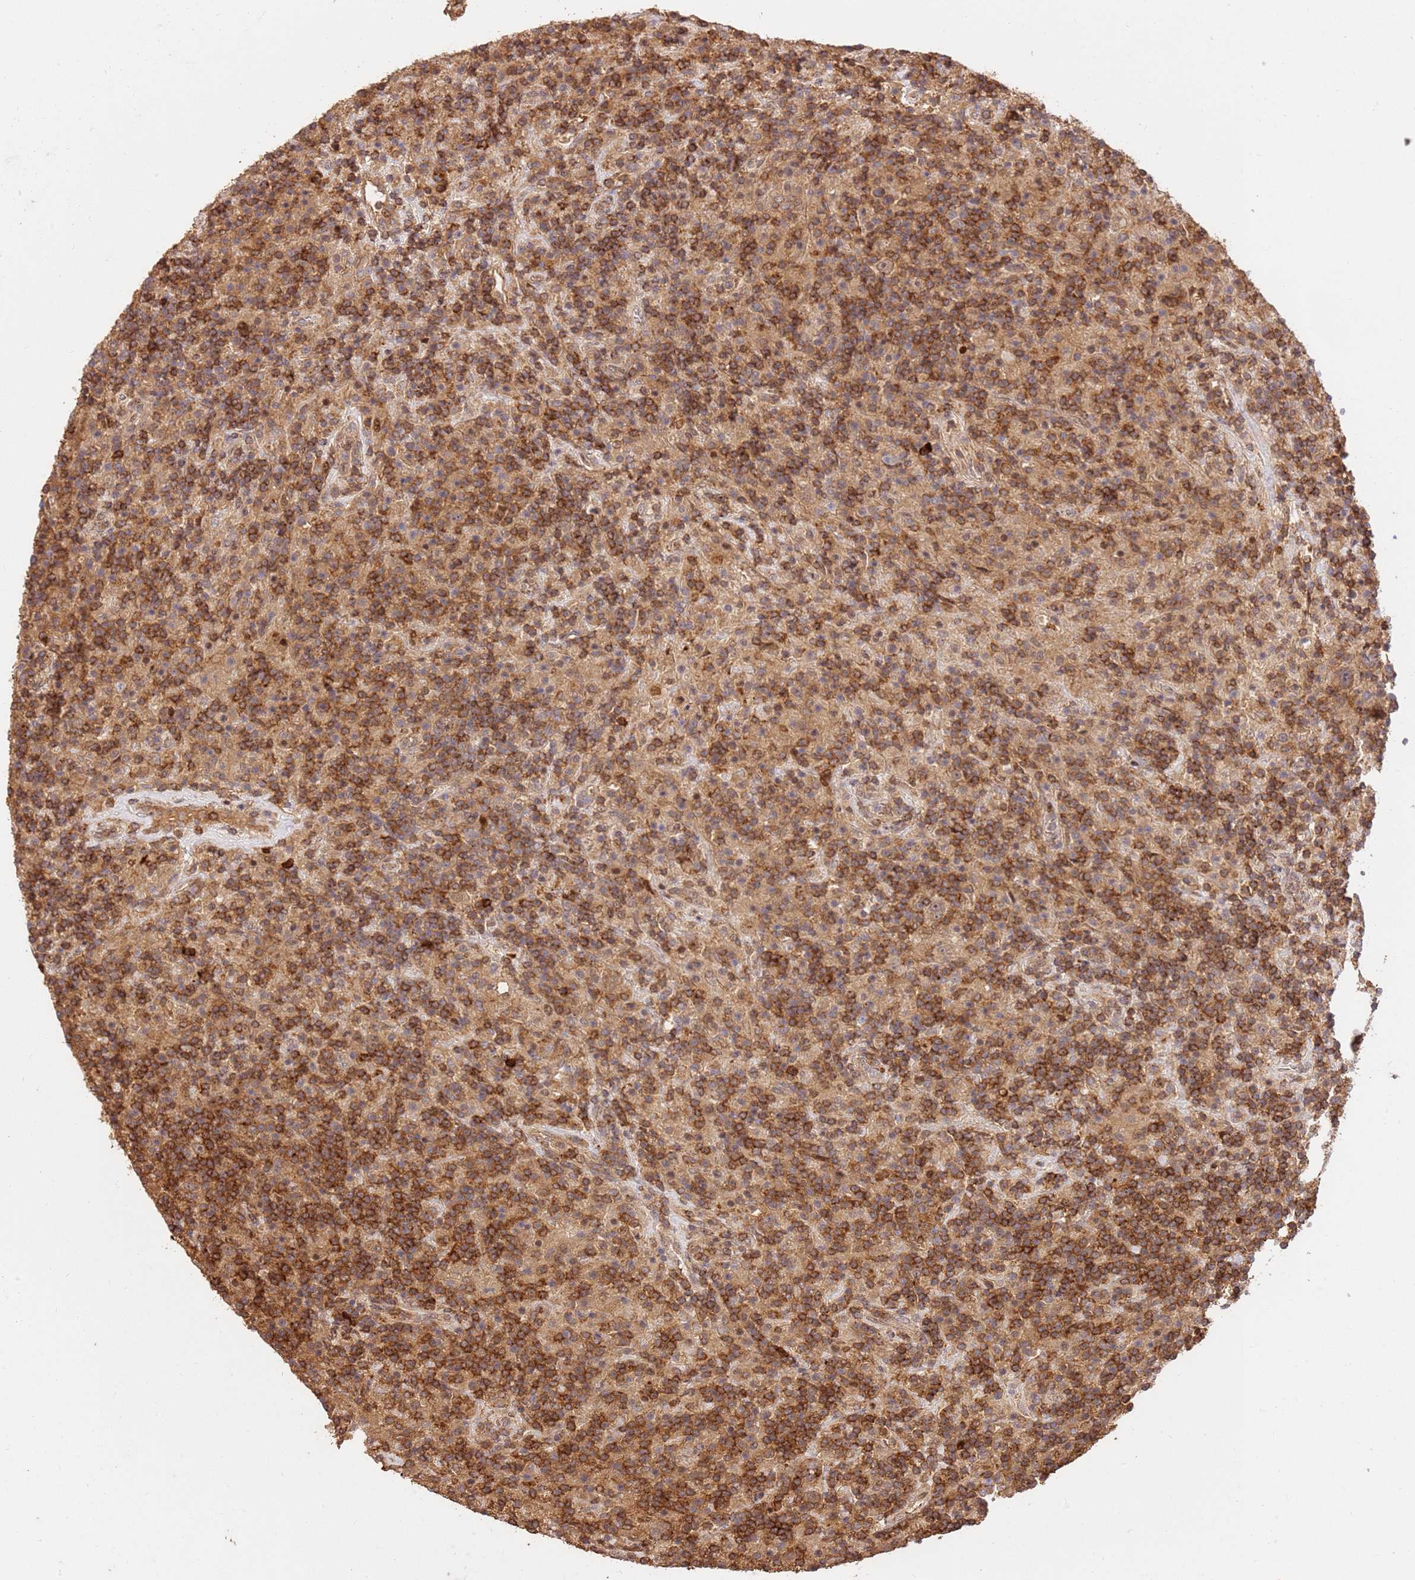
{"staining": {"intensity": "weak", "quantity": ">75%", "location": "cytoplasmic/membranous"}, "tissue": "lymphoma", "cell_type": "Tumor cells", "image_type": "cancer", "snomed": [{"axis": "morphology", "description": "Hodgkin's disease, NOS"}, {"axis": "topography", "description": "Lymph node"}], "caption": "Protein analysis of lymphoma tissue exhibits weak cytoplasmic/membranous expression in approximately >75% of tumor cells.", "gene": "KATNAL2", "patient": {"sex": "male", "age": 70}}